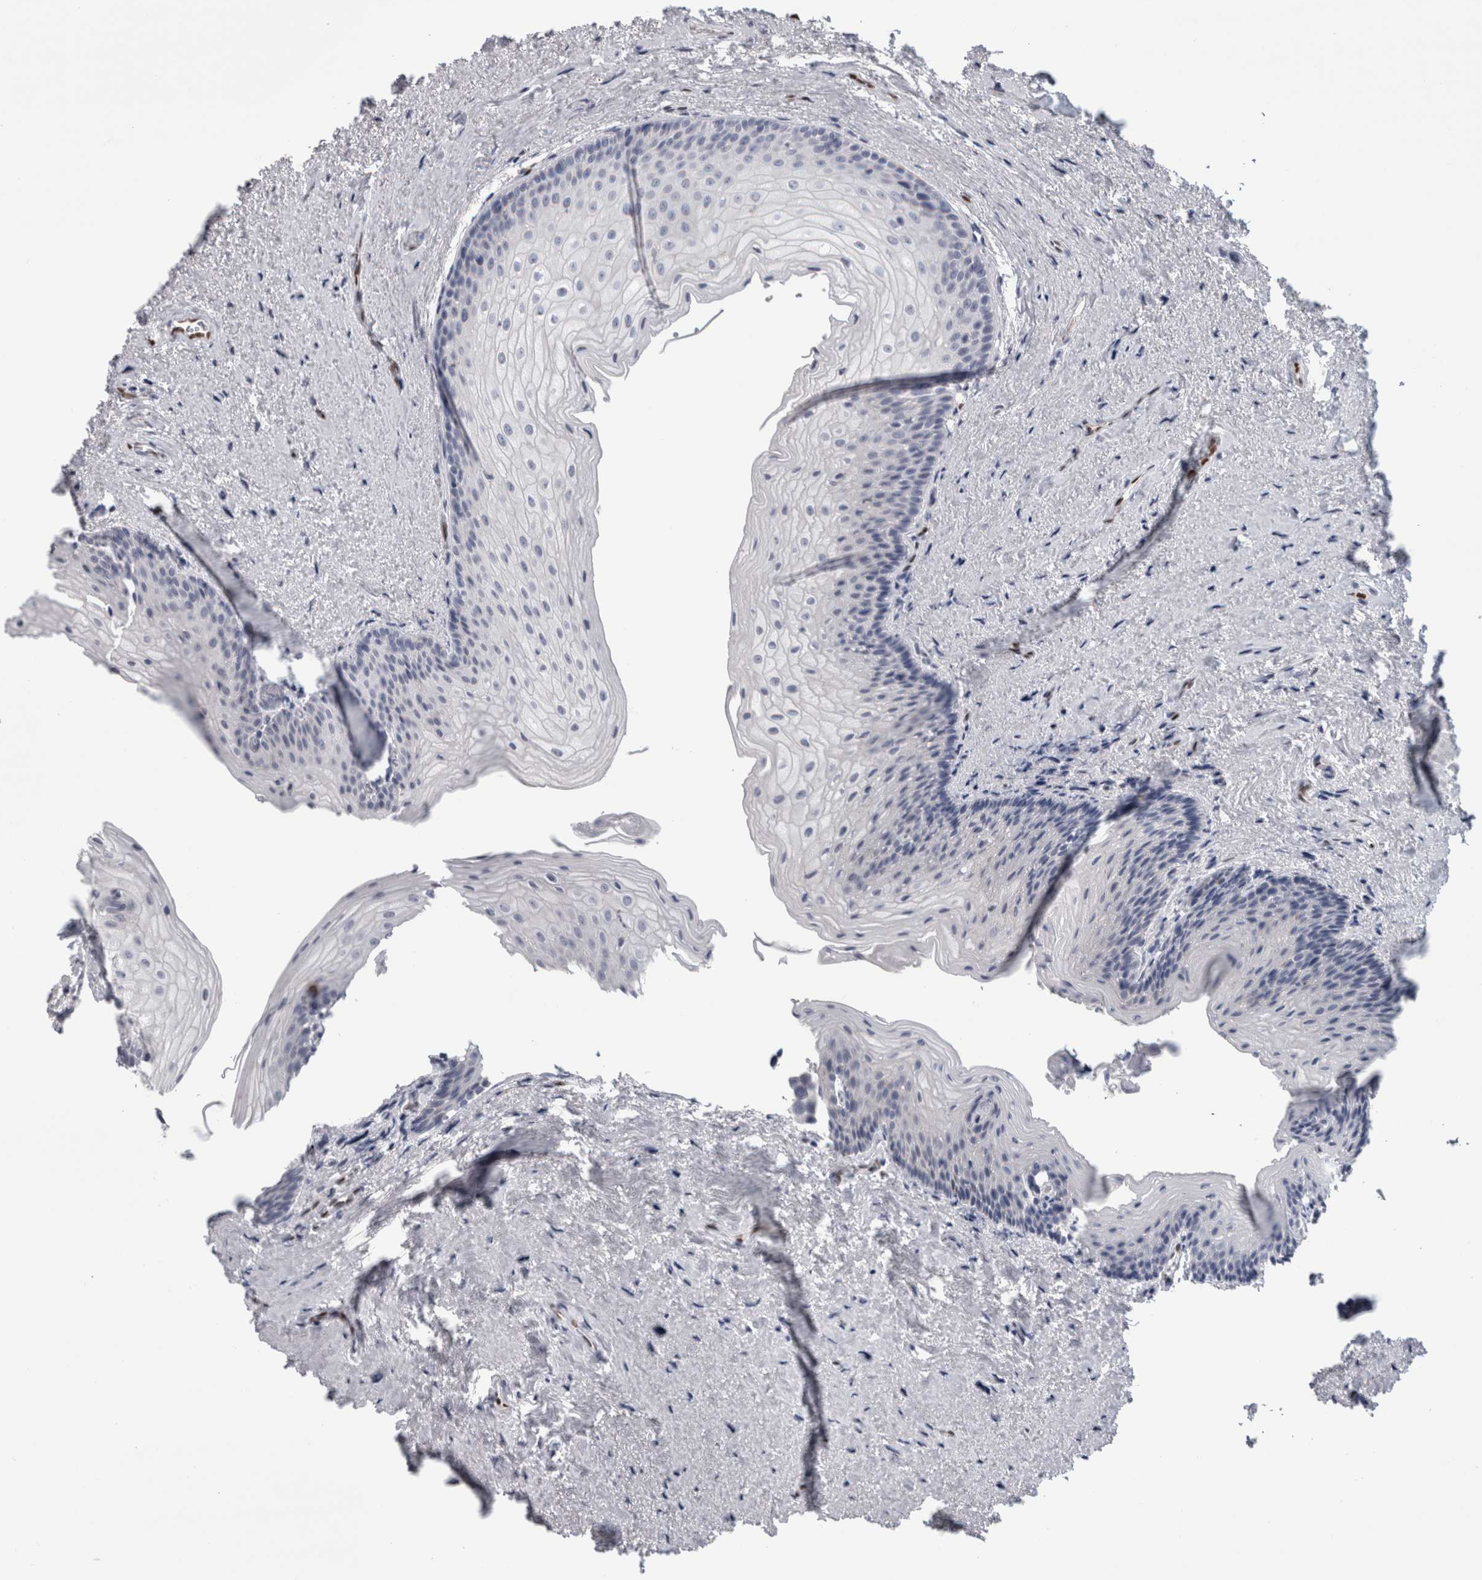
{"staining": {"intensity": "weak", "quantity": "<25%", "location": "nuclear"}, "tissue": "urinary bladder", "cell_type": "Urothelial cells", "image_type": "normal", "snomed": [{"axis": "morphology", "description": "Normal tissue, NOS"}, {"axis": "topography", "description": "Urinary bladder"}], "caption": "IHC micrograph of unremarkable urinary bladder: urinary bladder stained with DAB (3,3'-diaminobenzidine) shows no significant protein staining in urothelial cells. (Stains: DAB (3,3'-diaminobenzidine) immunohistochemistry (IHC) with hematoxylin counter stain, Microscopy: brightfield microscopy at high magnification).", "gene": "IL33", "patient": {"sex": "female", "age": 67}}